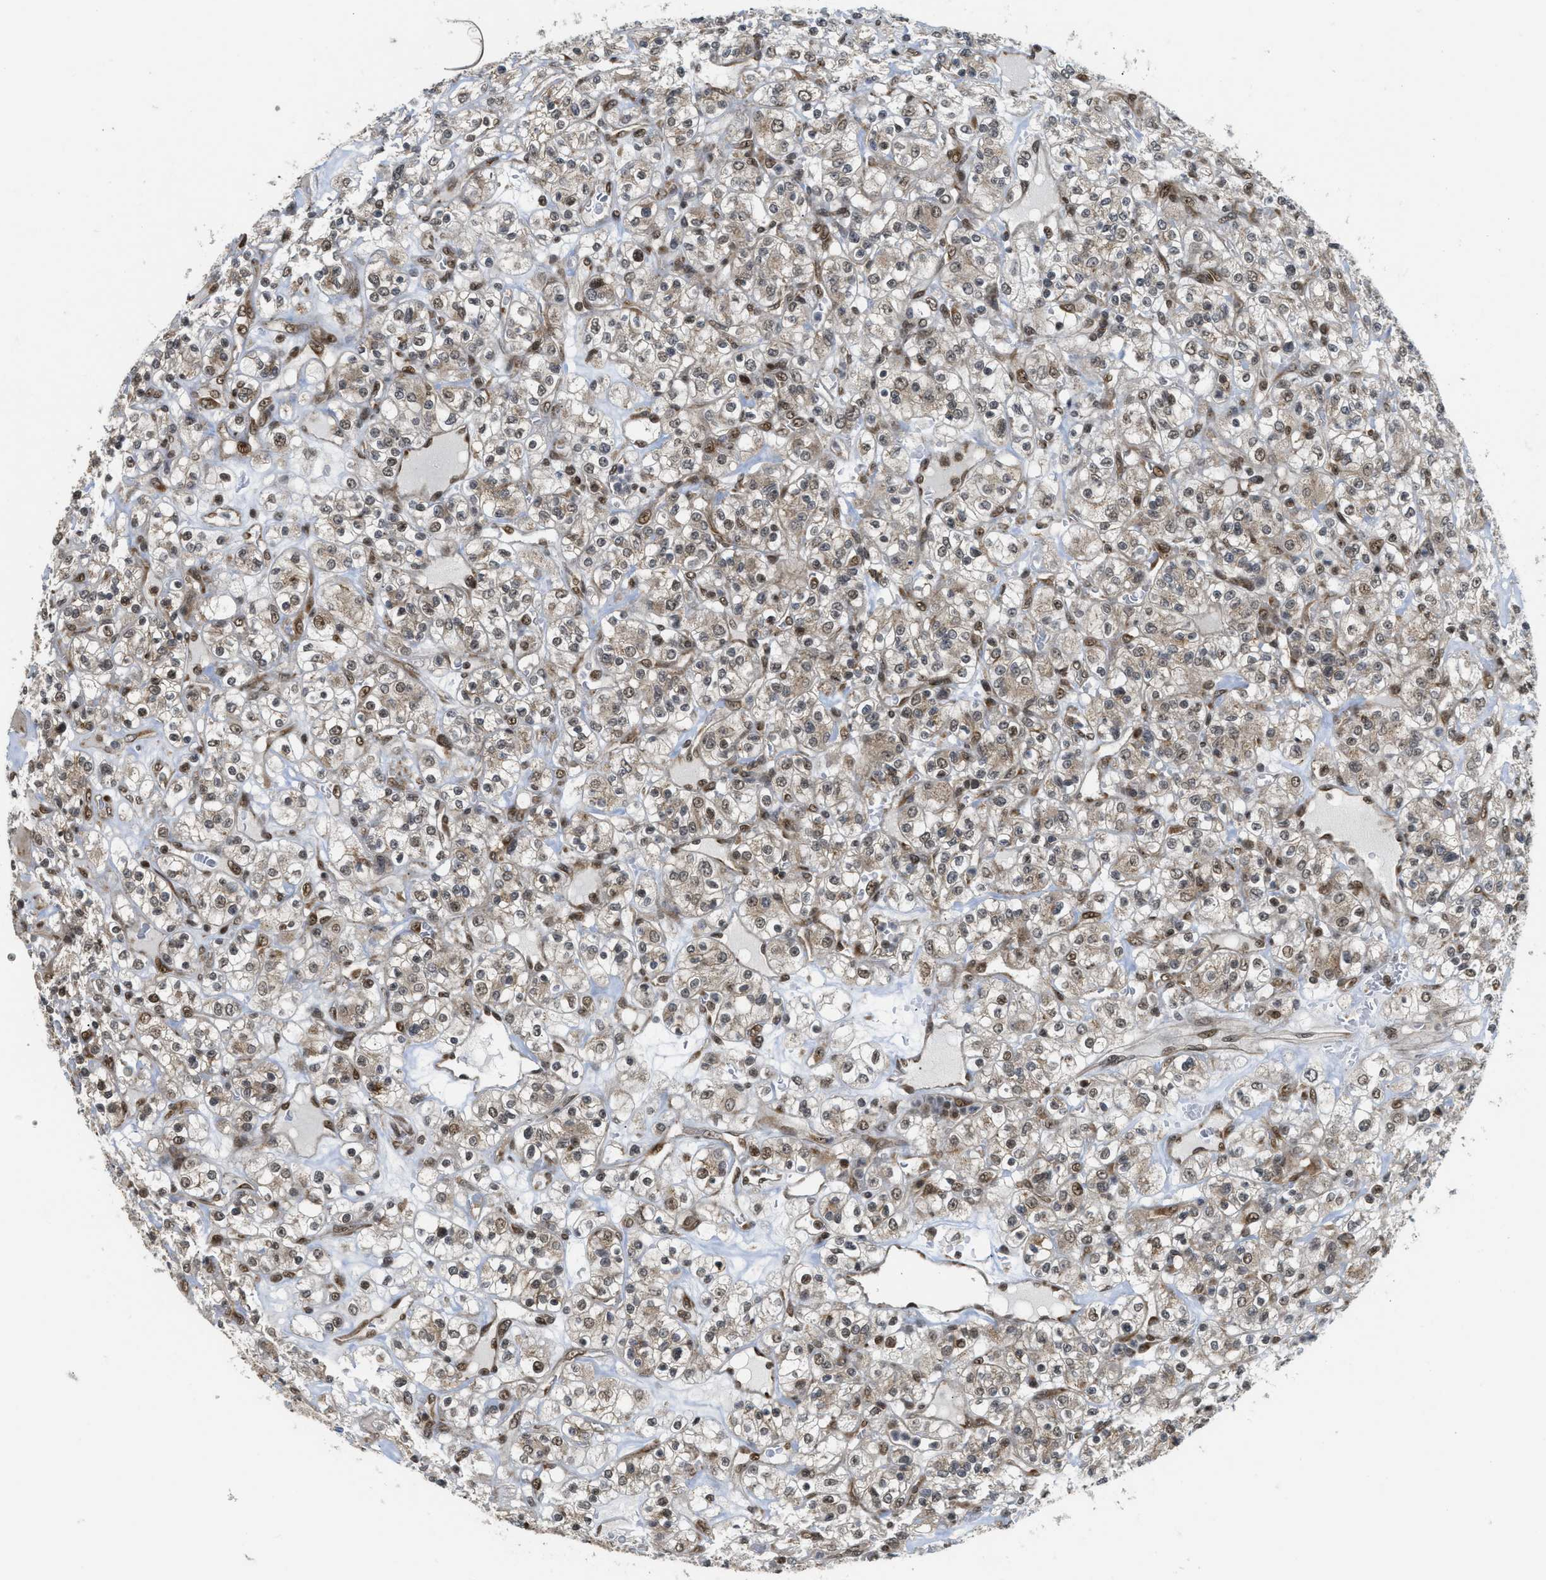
{"staining": {"intensity": "moderate", "quantity": "<25%", "location": "nuclear"}, "tissue": "renal cancer", "cell_type": "Tumor cells", "image_type": "cancer", "snomed": [{"axis": "morphology", "description": "Normal tissue, NOS"}, {"axis": "morphology", "description": "Adenocarcinoma, NOS"}, {"axis": "topography", "description": "Kidney"}], "caption": "The immunohistochemical stain highlights moderate nuclear positivity in tumor cells of adenocarcinoma (renal) tissue. The protein is stained brown, and the nuclei are stained in blue (DAB IHC with brightfield microscopy, high magnification).", "gene": "TACC1", "patient": {"sex": "female", "age": 72}}